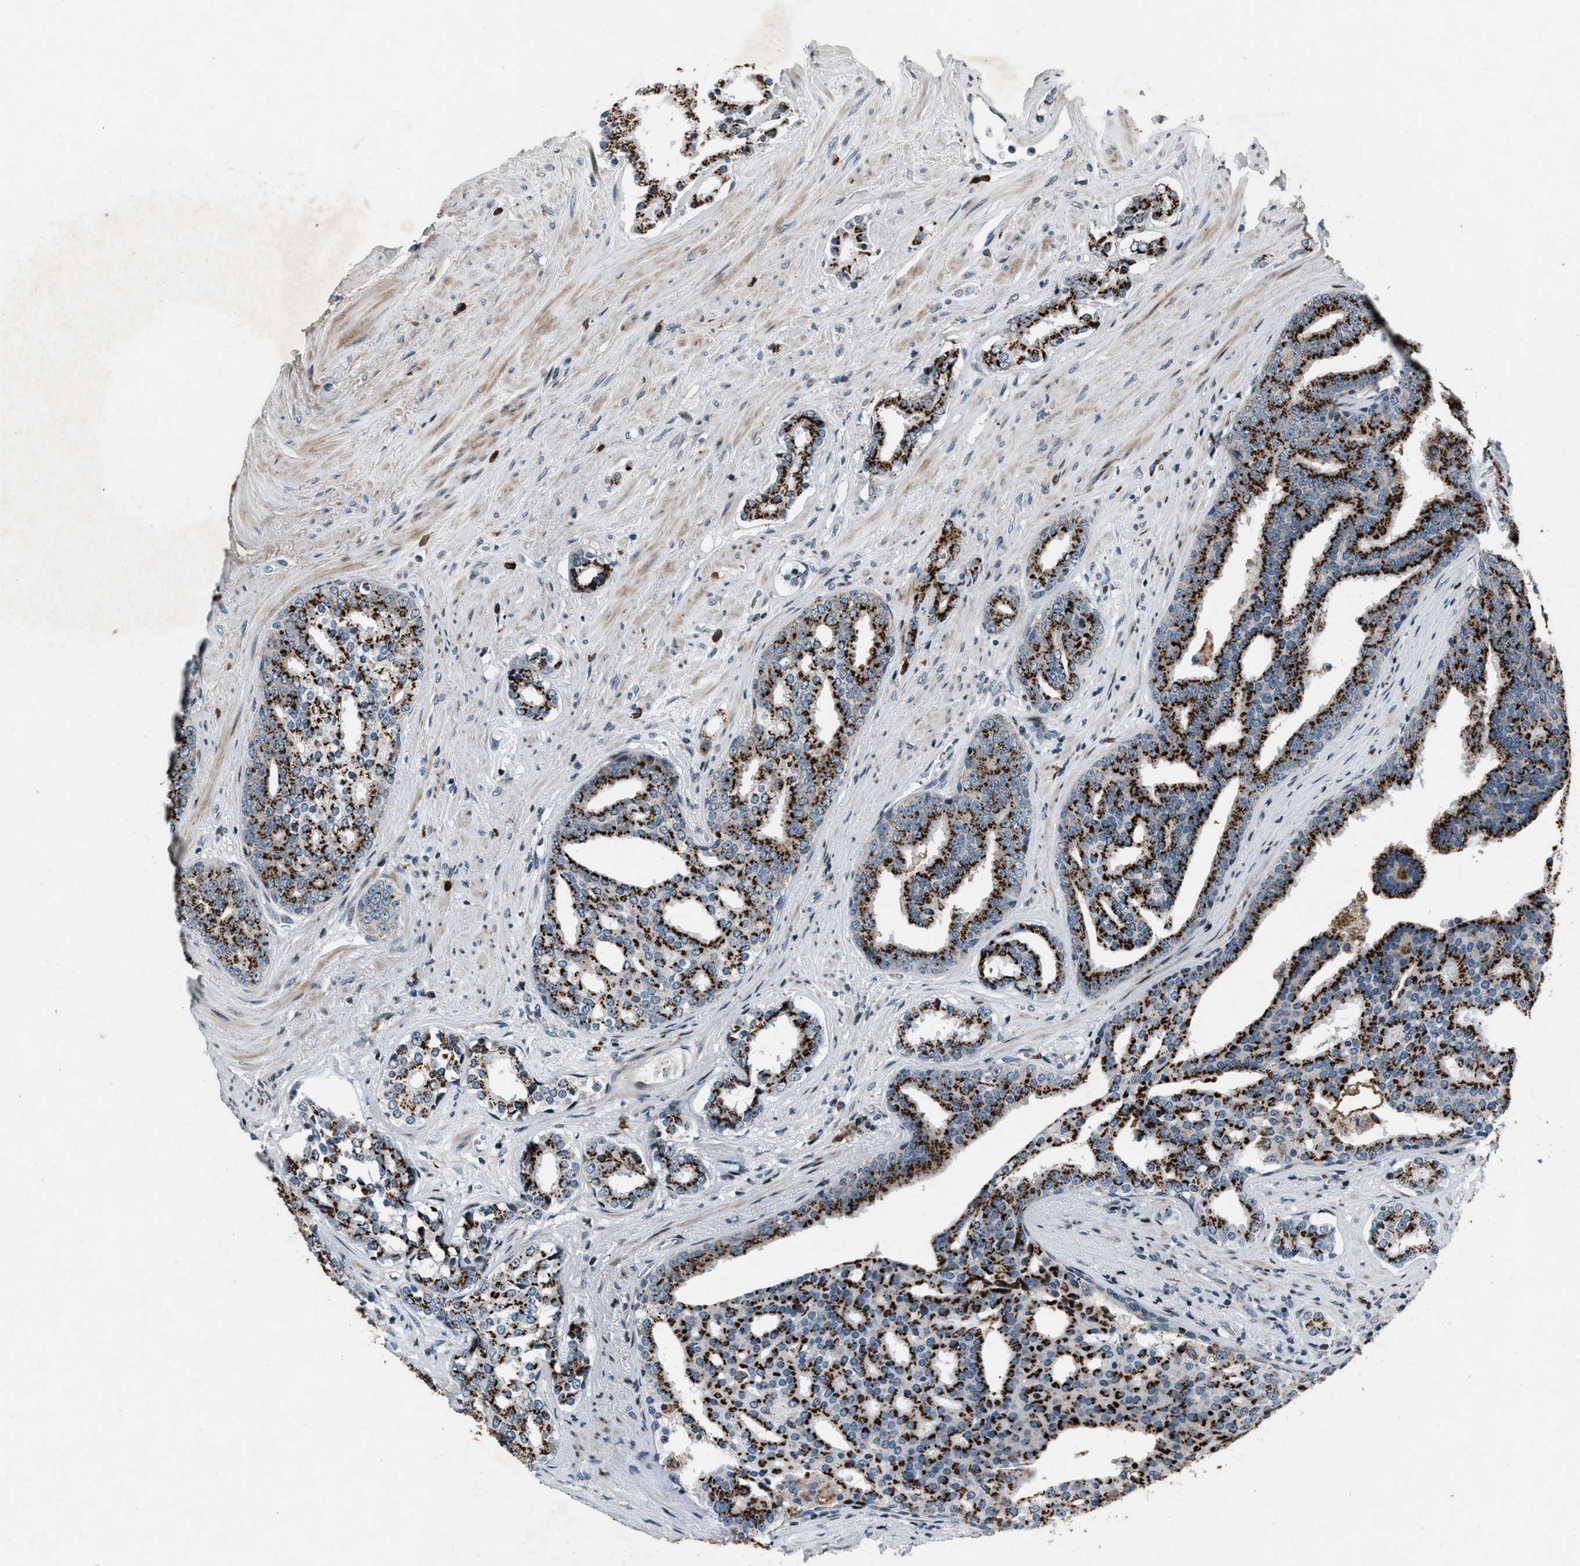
{"staining": {"intensity": "strong", "quantity": ">75%", "location": "cytoplasmic/membranous"}, "tissue": "prostate cancer", "cell_type": "Tumor cells", "image_type": "cancer", "snomed": [{"axis": "morphology", "description": "Adenocarcinoma, High grade"}, {"axis": "topography", "description": "Prostate"}], "caption": "Immunohistochemical staining of human adenocarcinoma (high-grade) (prostate) shows high levels of strong cytoplasmic/membranous protein staining in approximately >75% of tumor cells. (Stains: DAB in brown, nuclei in blue, Microscopy: brightfield microscopy at high magnification).", "gene": "GPC6", "patient": {"sex": "male", "age": 71}}